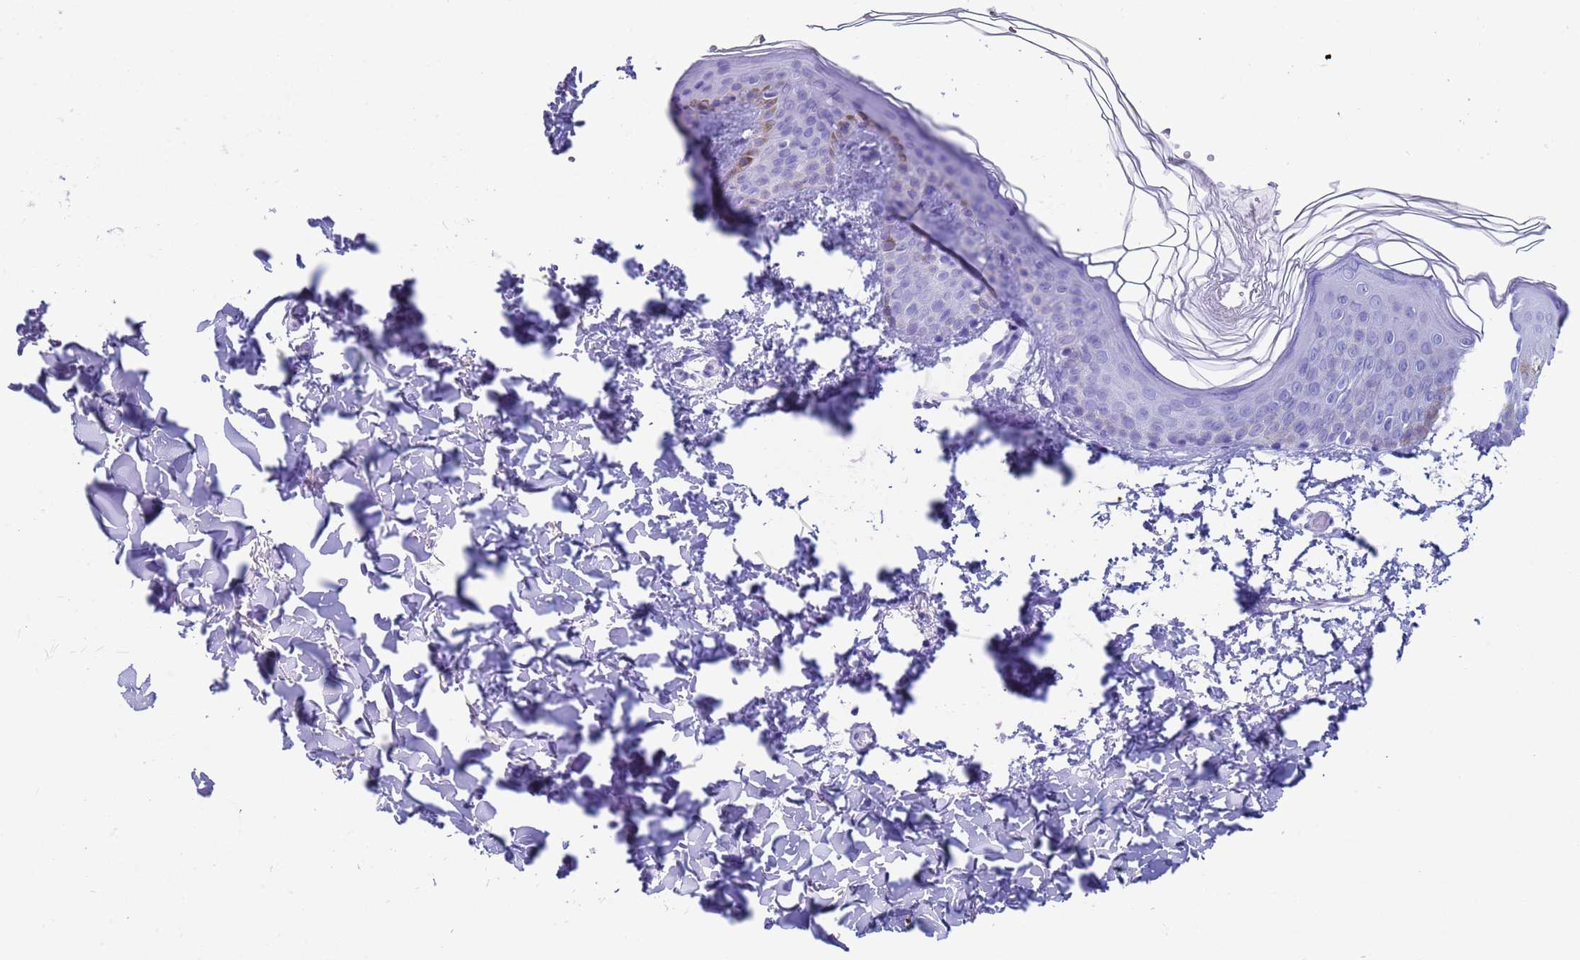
{"staining": {"intensity": "negative", "quantity": "none", "location": "none"}, "tissue": "skin", "cell_type": "Fibroblasts", "image_type": "normal", "snomed": [{"axis": "morphology", "description": "Normal tissue, NOS"}, {"axis": "topography", "description": "Skin"}], "caption": "This image is of benign skin stained with immunohistochemistry (IHC) to label a protein in brown with the nuclei are counter-stained blue. There is no positivity in fibroblasts. (Stains: DAB (3,3'-diaminobenzidine) immunohistochemistry (IHC) with hematoxylin counter stain, Microscopy: brightfield microscopy at high magnification).", "gene": "CKM", "patient": {"sex": "female", "age": 58}}